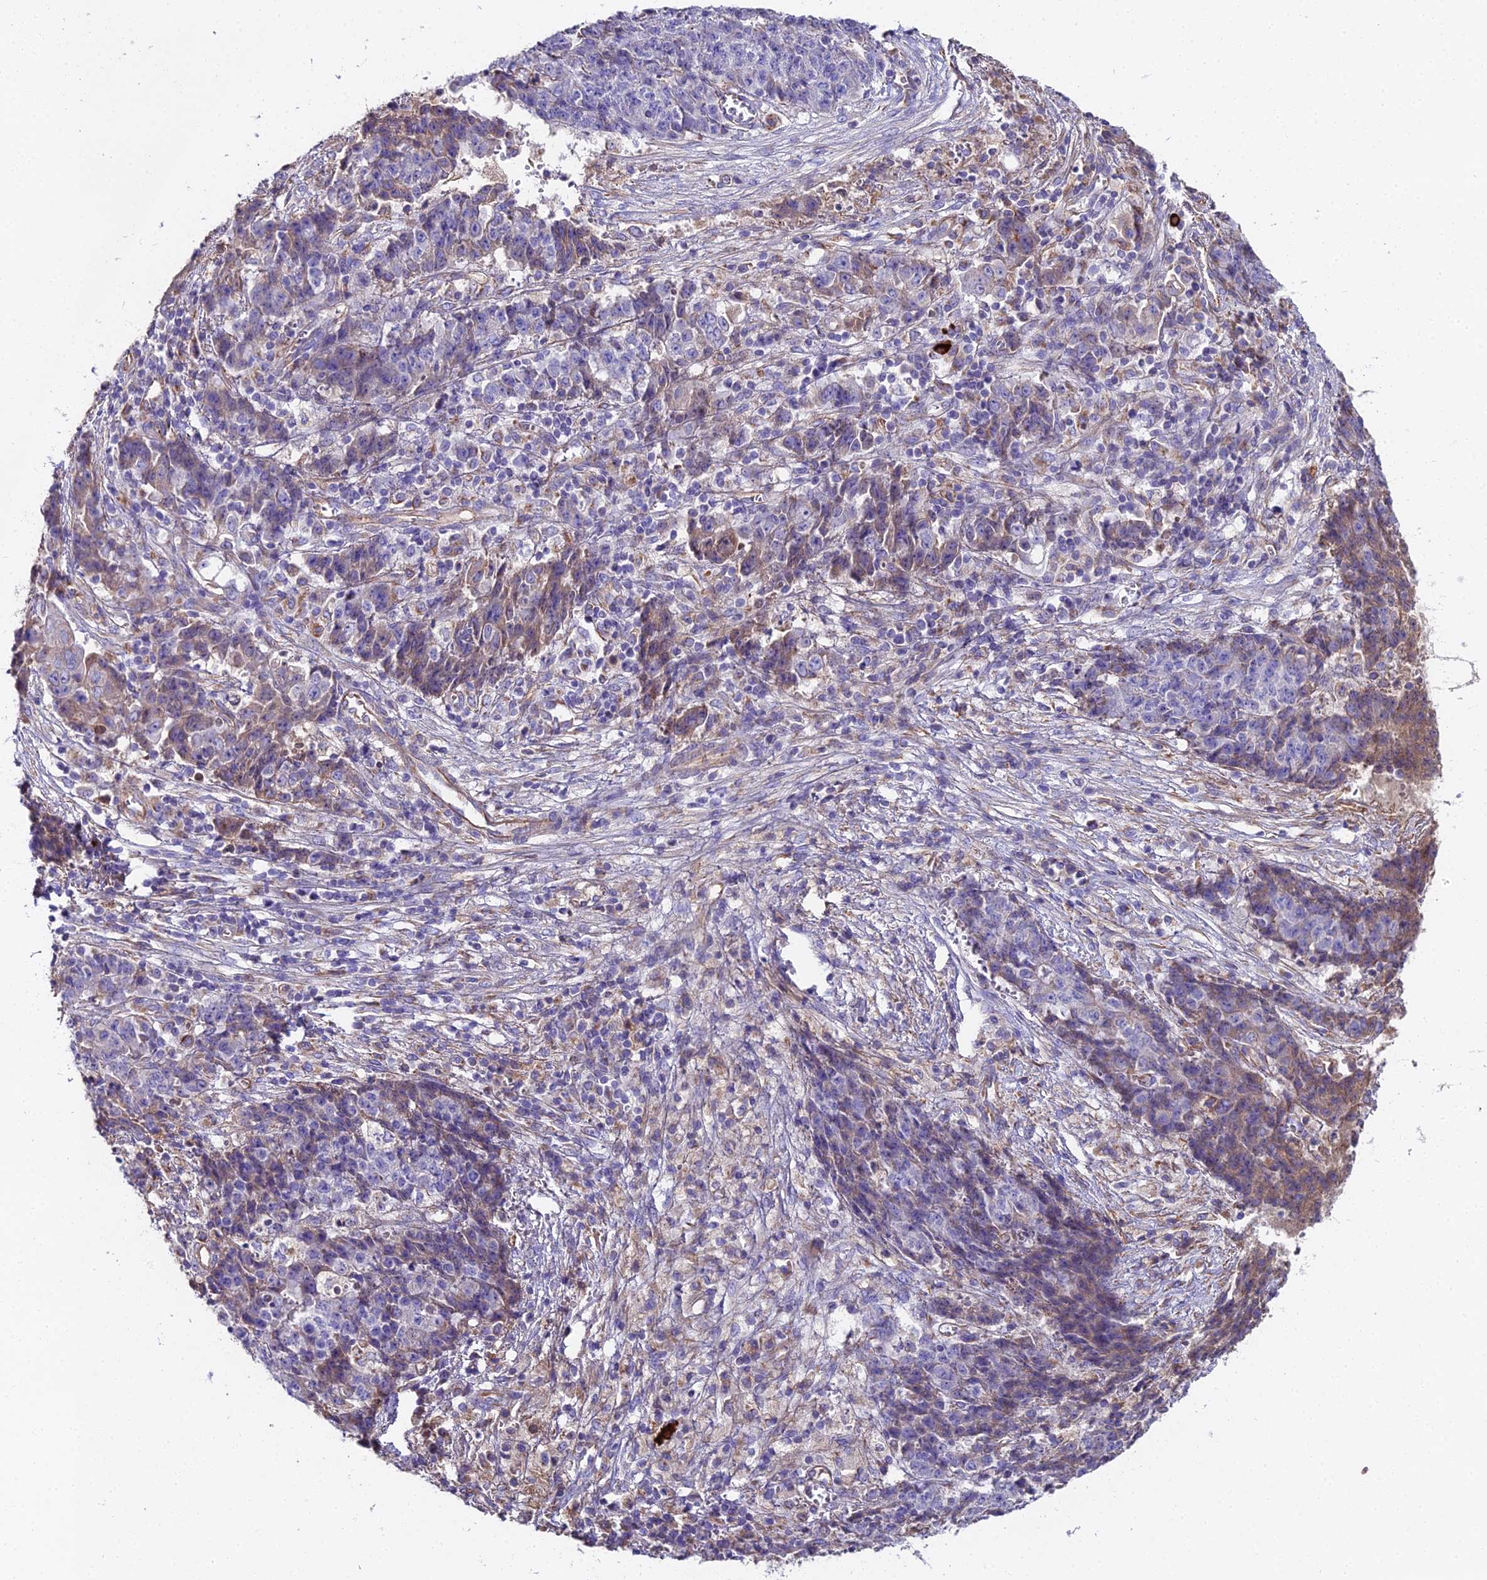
{"staining": {"intensity": "negative", "quantity": "none", "location": "none"}, "tissue": "ovarian cancer", "cell_type": "Tumor cells", "image_type": "cancer", "snomed": [{"axis": "morphology", "description": "Carcinoma, endometroid"}, {"axis": "topography", "description": "Ovary"}], "caption": "A high-resolution image shows immunohistochemistry (IHC) staining of ovarian cancer, which displays no significant positivity in tumor cells. (Immunohistochemistry, brightfield microscopy, high magnification).", "gene": "BEX4", "patient": {"sex": "female", "age": 42}}